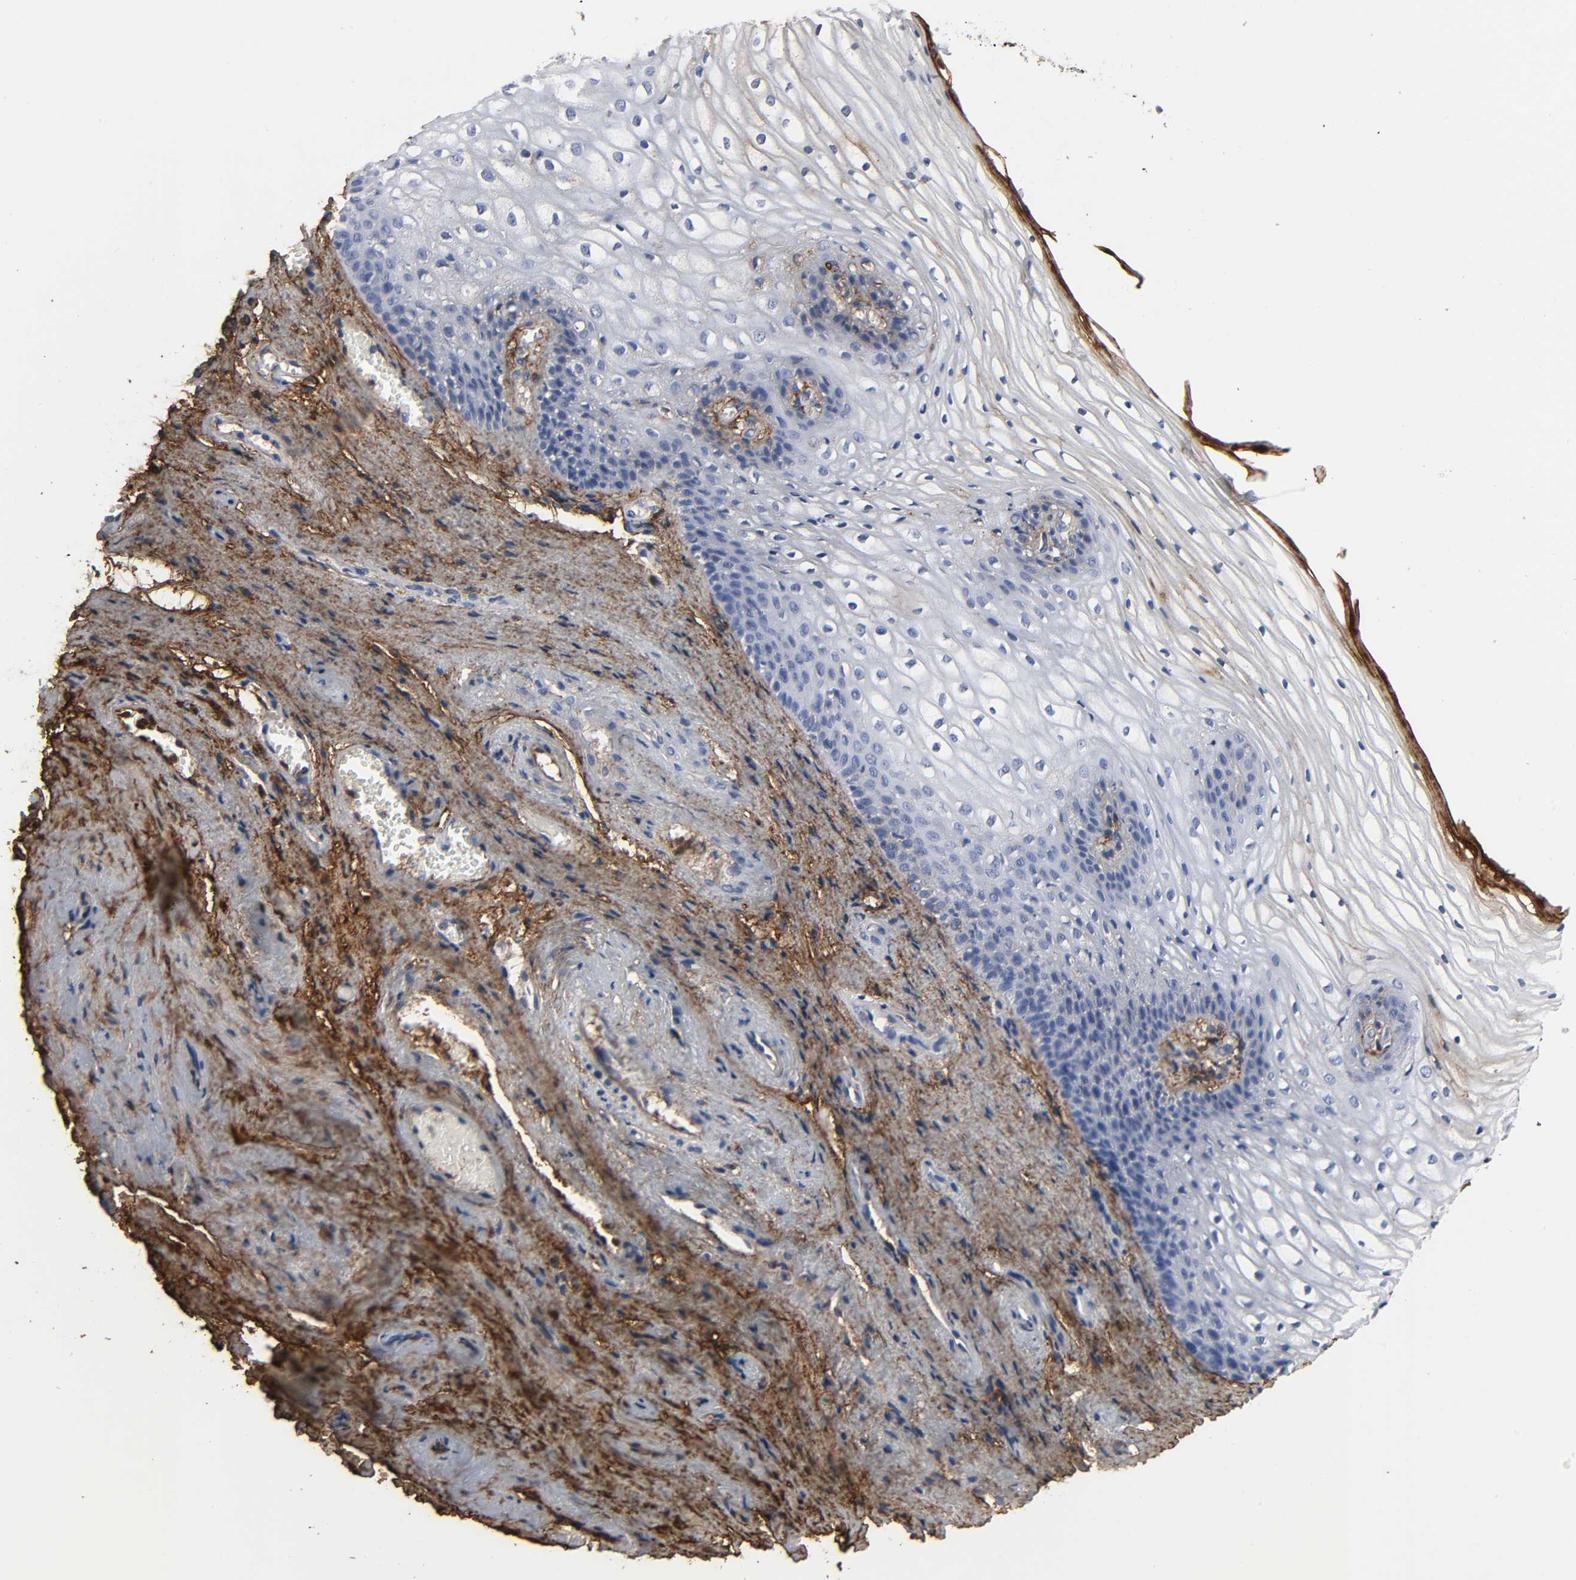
{"staining": {"intensity": "moderate", "quantity": "25%-75%", "location": "cytoplasmic/membranous"}, "tissue": "vagina", "cell_type": "Squamous epithelial cells", "image_type": "normal", "snomed": [{"axis": "morphology", "description": "Normal tissue, NOS"}, {"axis": "topography", "description": "Vagina"}], "caption": "Immunohistochemical staining of normal vagina reveals medium levels of moderate cytoplasmic/membranous expression in approximately 25%-75% of squamous epithelial cells. The protein is stained brown, and the nuclei are stained in blue (DAB IHC with brightfield microscopy, high magnification).", "gene": "FBLN1", "patient": {"sex": "female", "age": 34}}